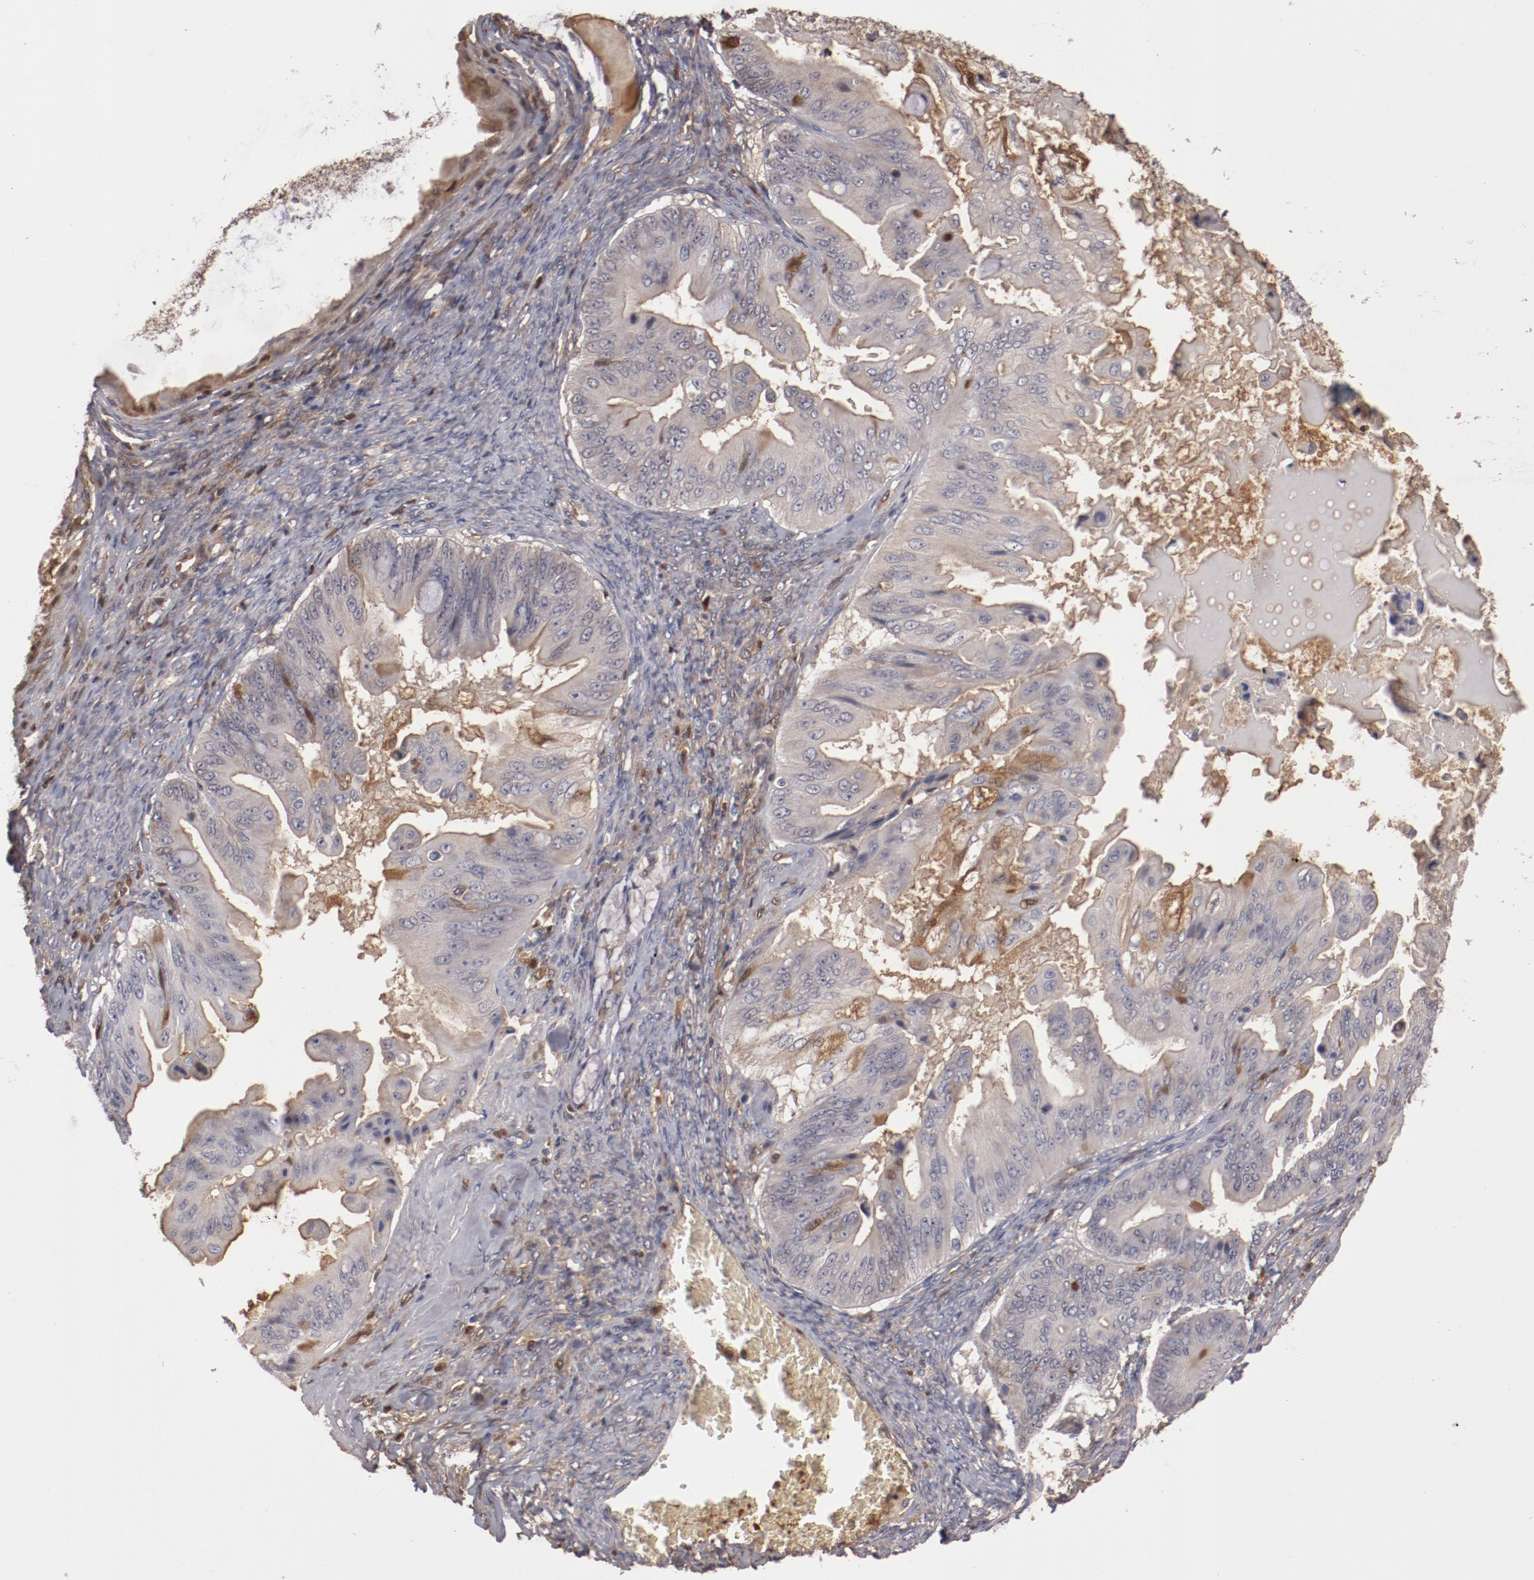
{"staining": {"intensity": "weak", "quantity": ">75%", "location": "cytoplasmic/membranous,nuclear"}, "tissue": "ovarian cancer", "cell_type": "Tumor cells", "image_type": "cancer", "snomed": [{"axis": "morphology", "description": "Cystadenocarcinoma, mucinous, NOS"}, {"axis": "topography", "description": "Ovary"}], "caption": "Immunohistochemistry (IHC) (DAB) staining of human mucinous cystadenocarcinoma (ovarian) reveals weak cytoplasmic/membranous and nuclear protein positivity in about >75% of tumor cells. Using DAB (3,3'-diaminobenzidine) (brown) and hematoxylin (blue) stains, captured at high magnification using brightfield microscopy.", "gene": "SERPINA7", "patient": {"sex": "female", "age": 37}}